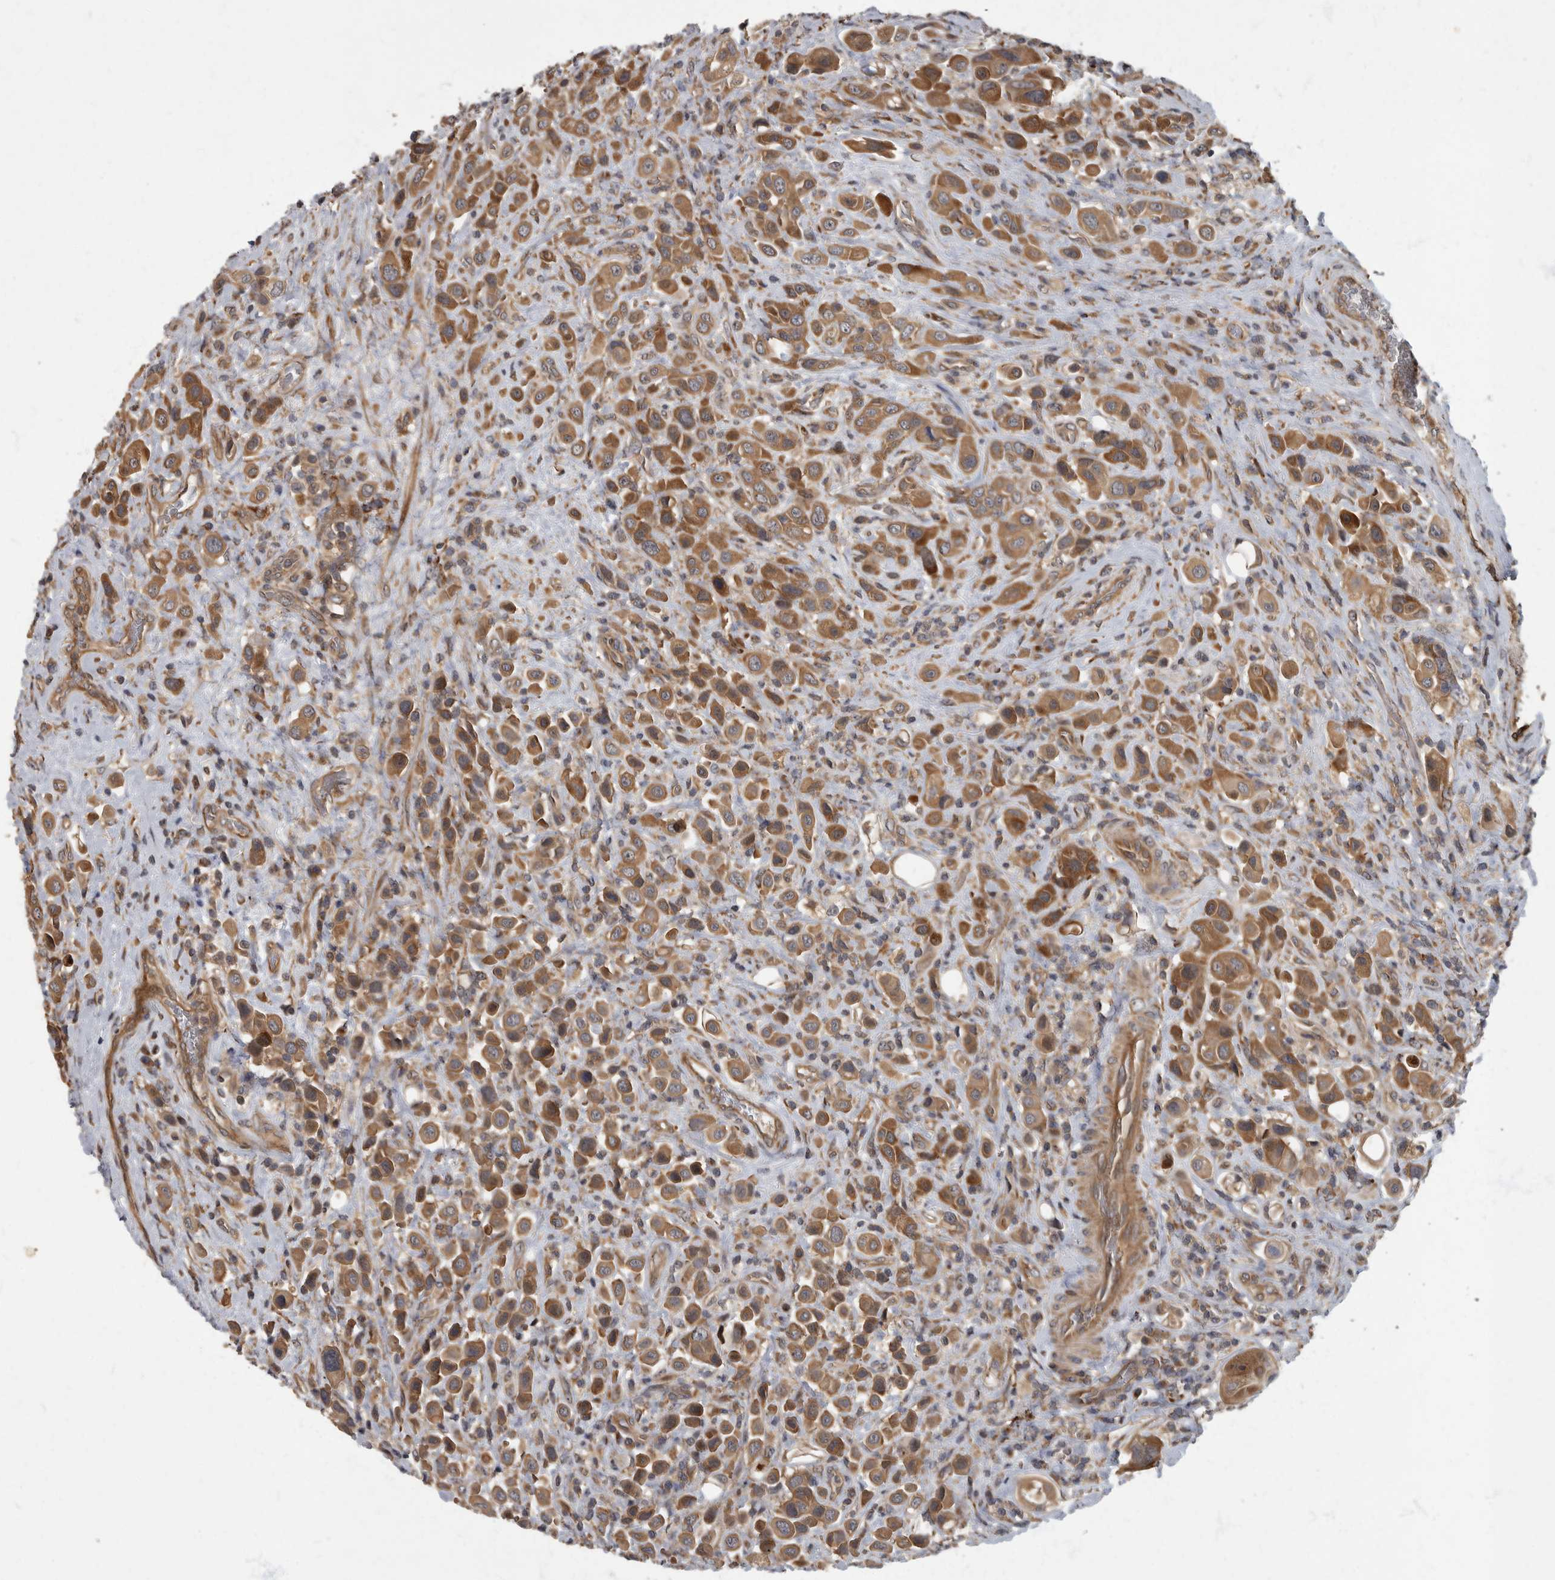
{"staining": {"intensity": "moderate", "quantity": ">75%", "location": "cytoplasmic/membranous"}, "tissue": "urothelial cancer", "cell_type": "Tumor cells", "image_type": "cancer", "snomed": [{"axis": "morphology", "description": "Urothelial carcinoma, High grade"}, {"axis": "topography", "description": "Urinary bladder"}], "caption": "High-grade urothelial carcinoma tissue demonstrates moderate cytoplasmic/membranous staining in approximately >75% of tumor cells", "gene": "IQCK", "patient": {"sex": "male", "age": 50}}